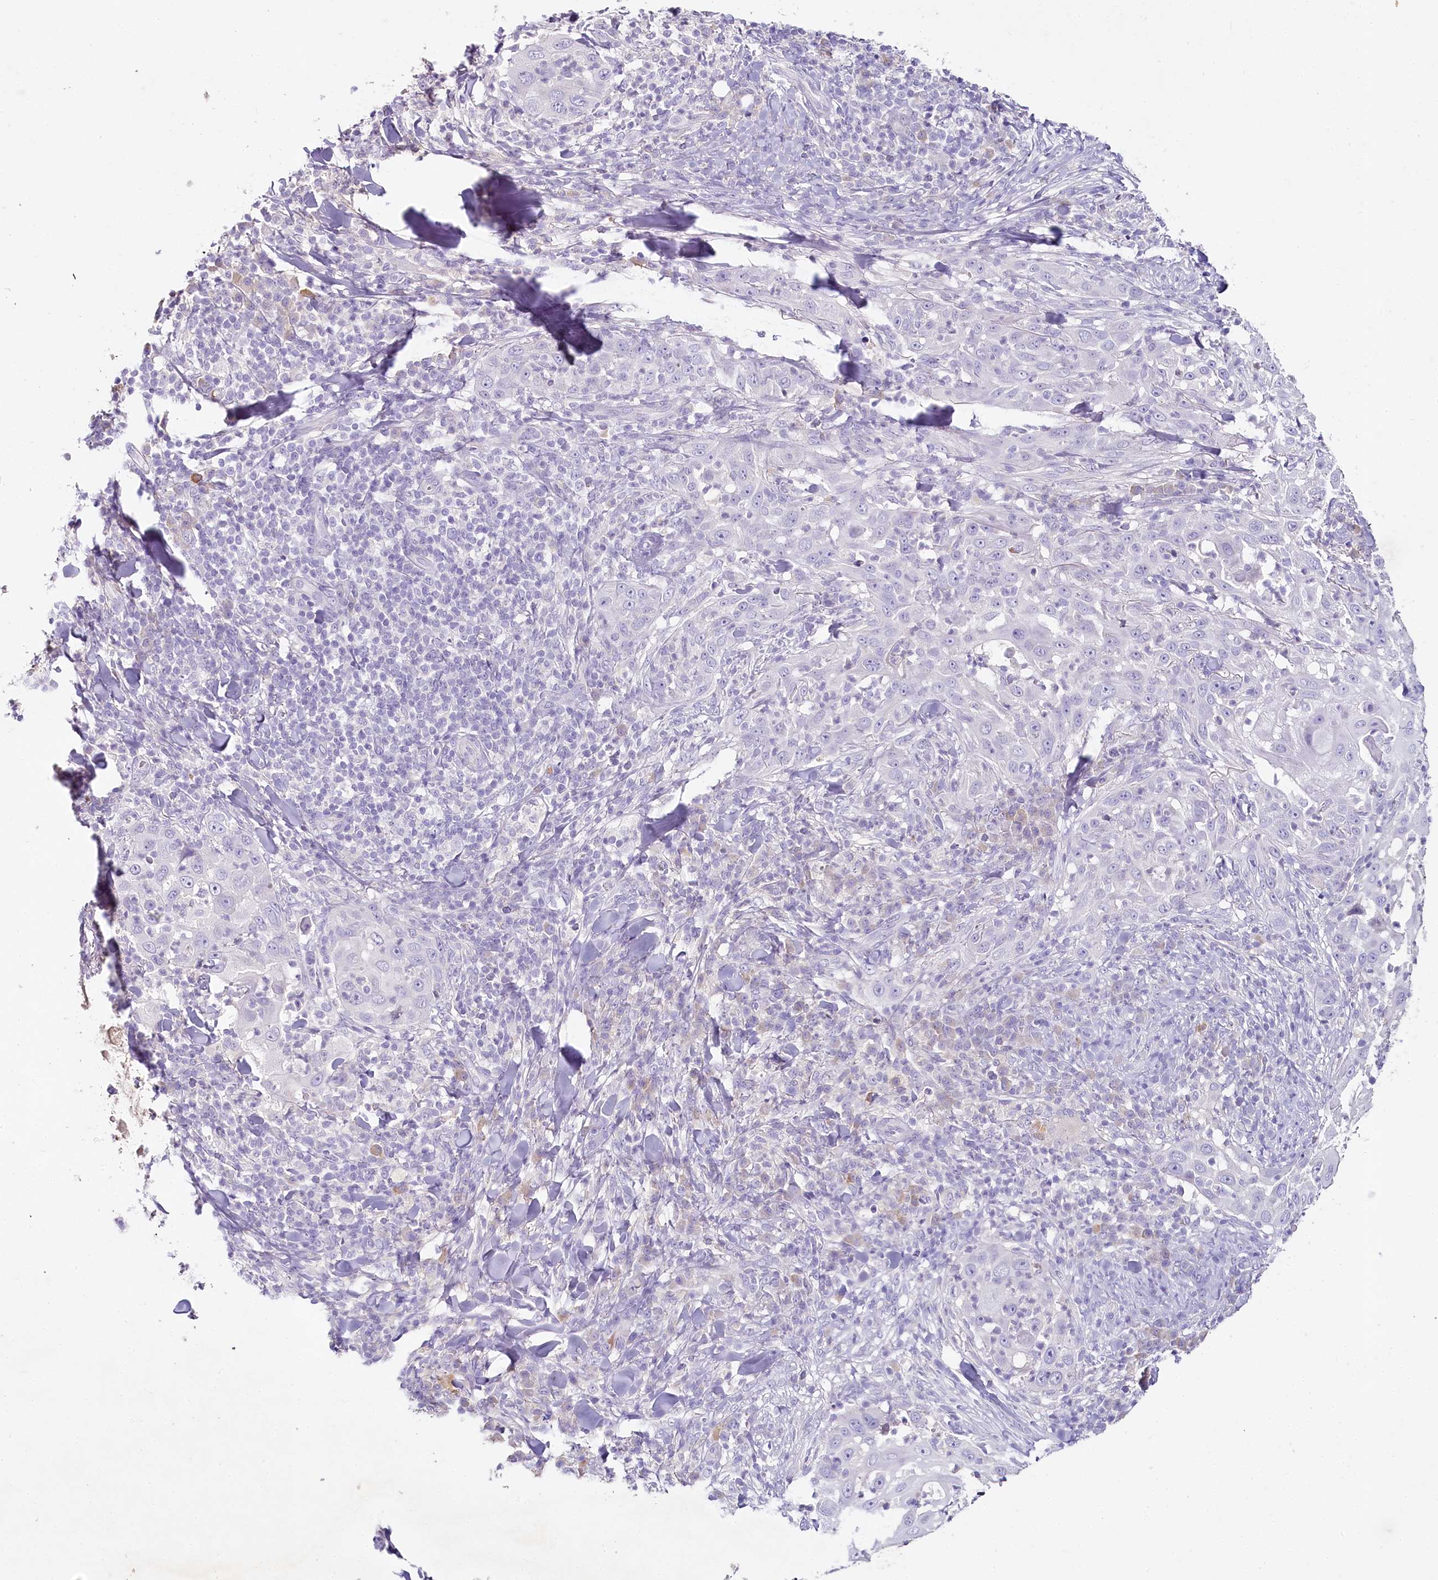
{"staining": {"intensity": "negative", "quantity": "none", "location": "none"}, "tissue": "skin cancer", "cell_type": "Tumor cells", "image_type": "cancer", "snomed": [{"axis": "morphology", "description": "Squamous cell carcinoma, NOS"}, {"axis": "topography", "description": "Skin"}], "caption": "DAB (3,3'-diaminobenzidine) immunohistochemical staining of skin cancer exhibits no significant positivity in tumor cells.", "gene": "HPD", "patient": {"sex": "female", "age": 44}}